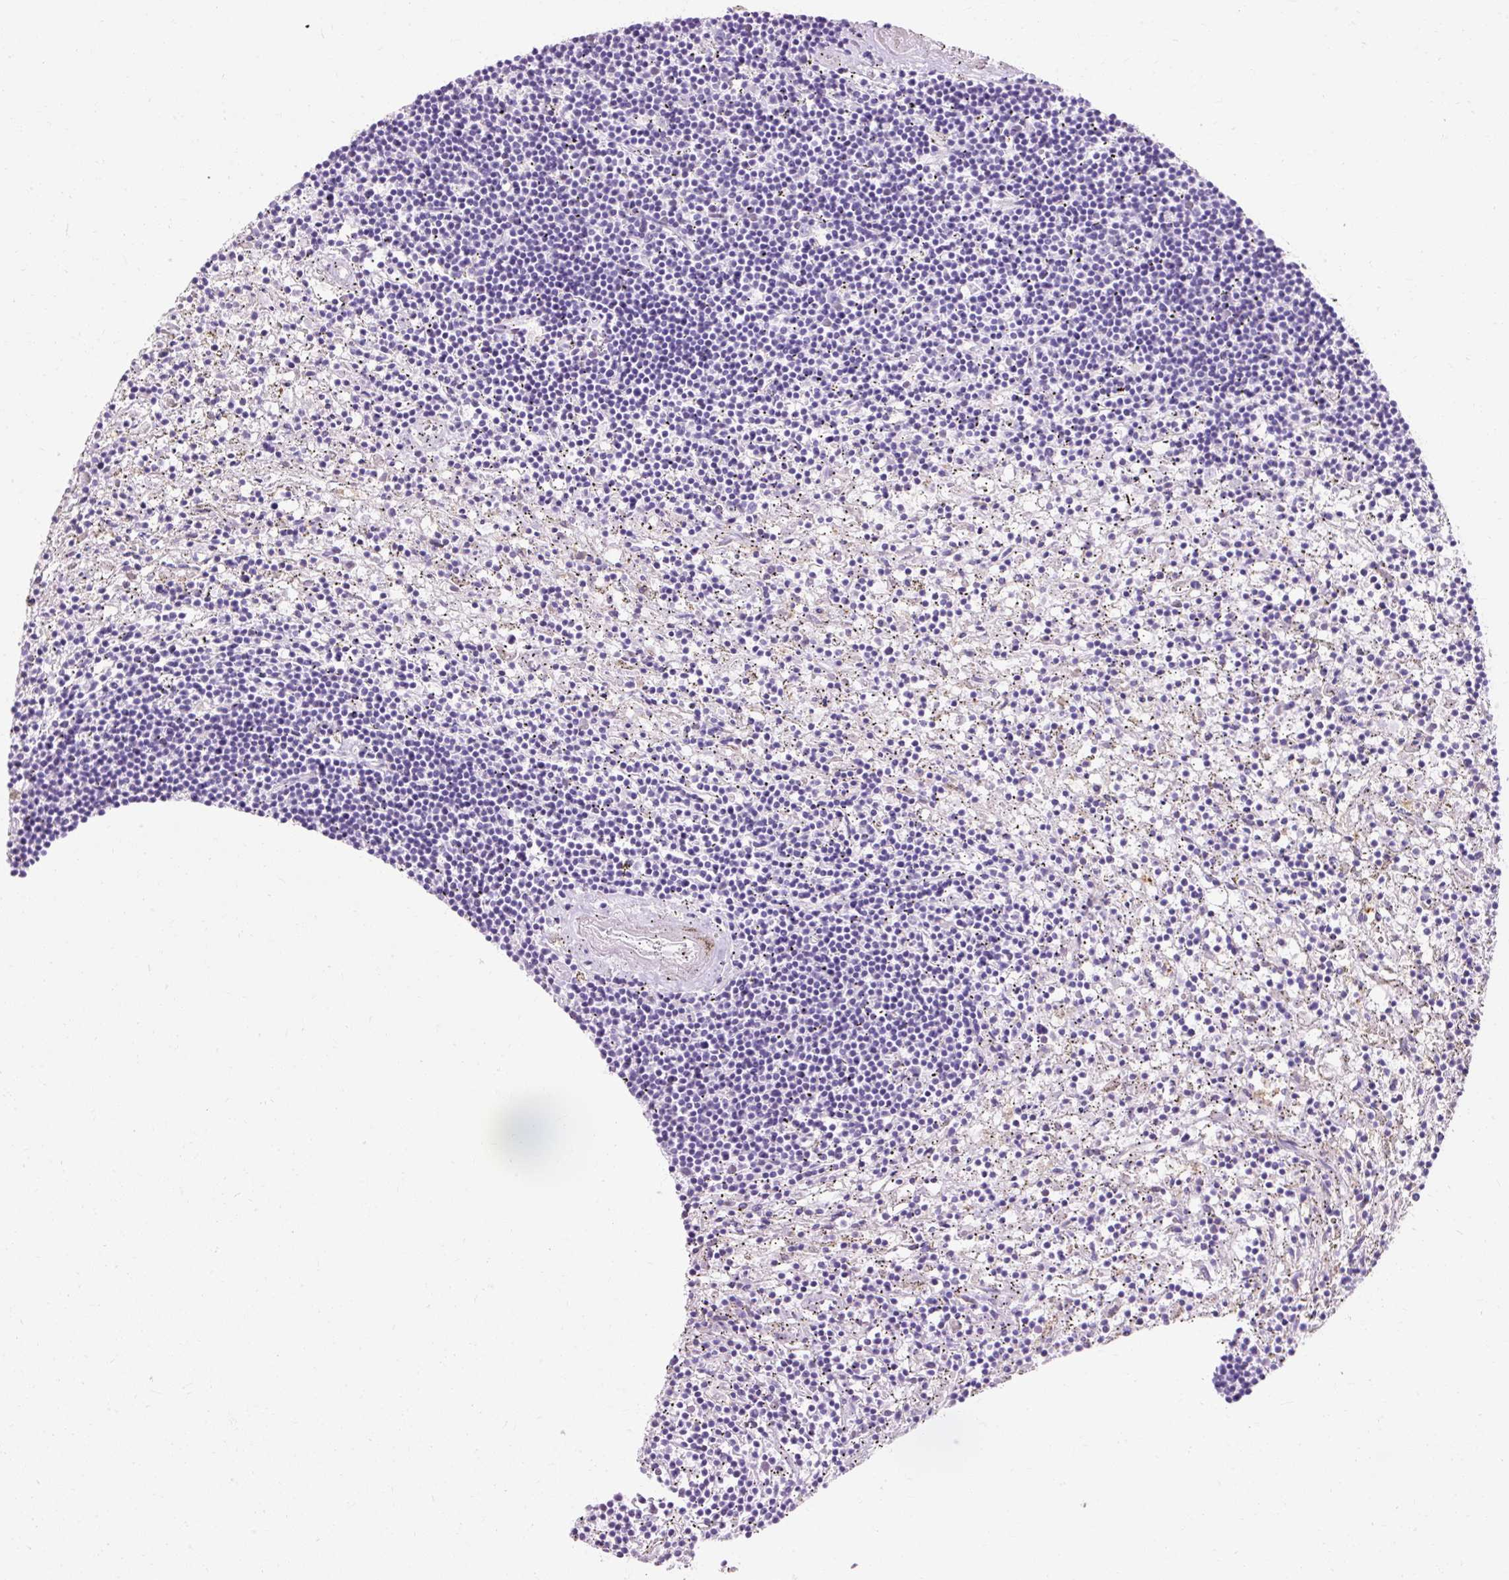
{"staining": {"intensity": "negative", "quantity": "none", "location": "none"}, "tissue": "lymphoma", "cell_type": "Tumor cells", "image_type": "cancer", "snomed": [{"axis": "morphology", "description": "Malignant lymphoma, non-Hodgkin's type, Low grade"}, {"axis": "topography", "description": "Spleen"}], "caption": "Immunohistochemistry (IHC) image of human lymphoma stained for a protein (brown), which displays no positivity in tumor cells. (DAB immunohistochemistry (IHC), high magnification).", "gene": "CLDN25", "patient": {"sex": "male", "age": 76}}